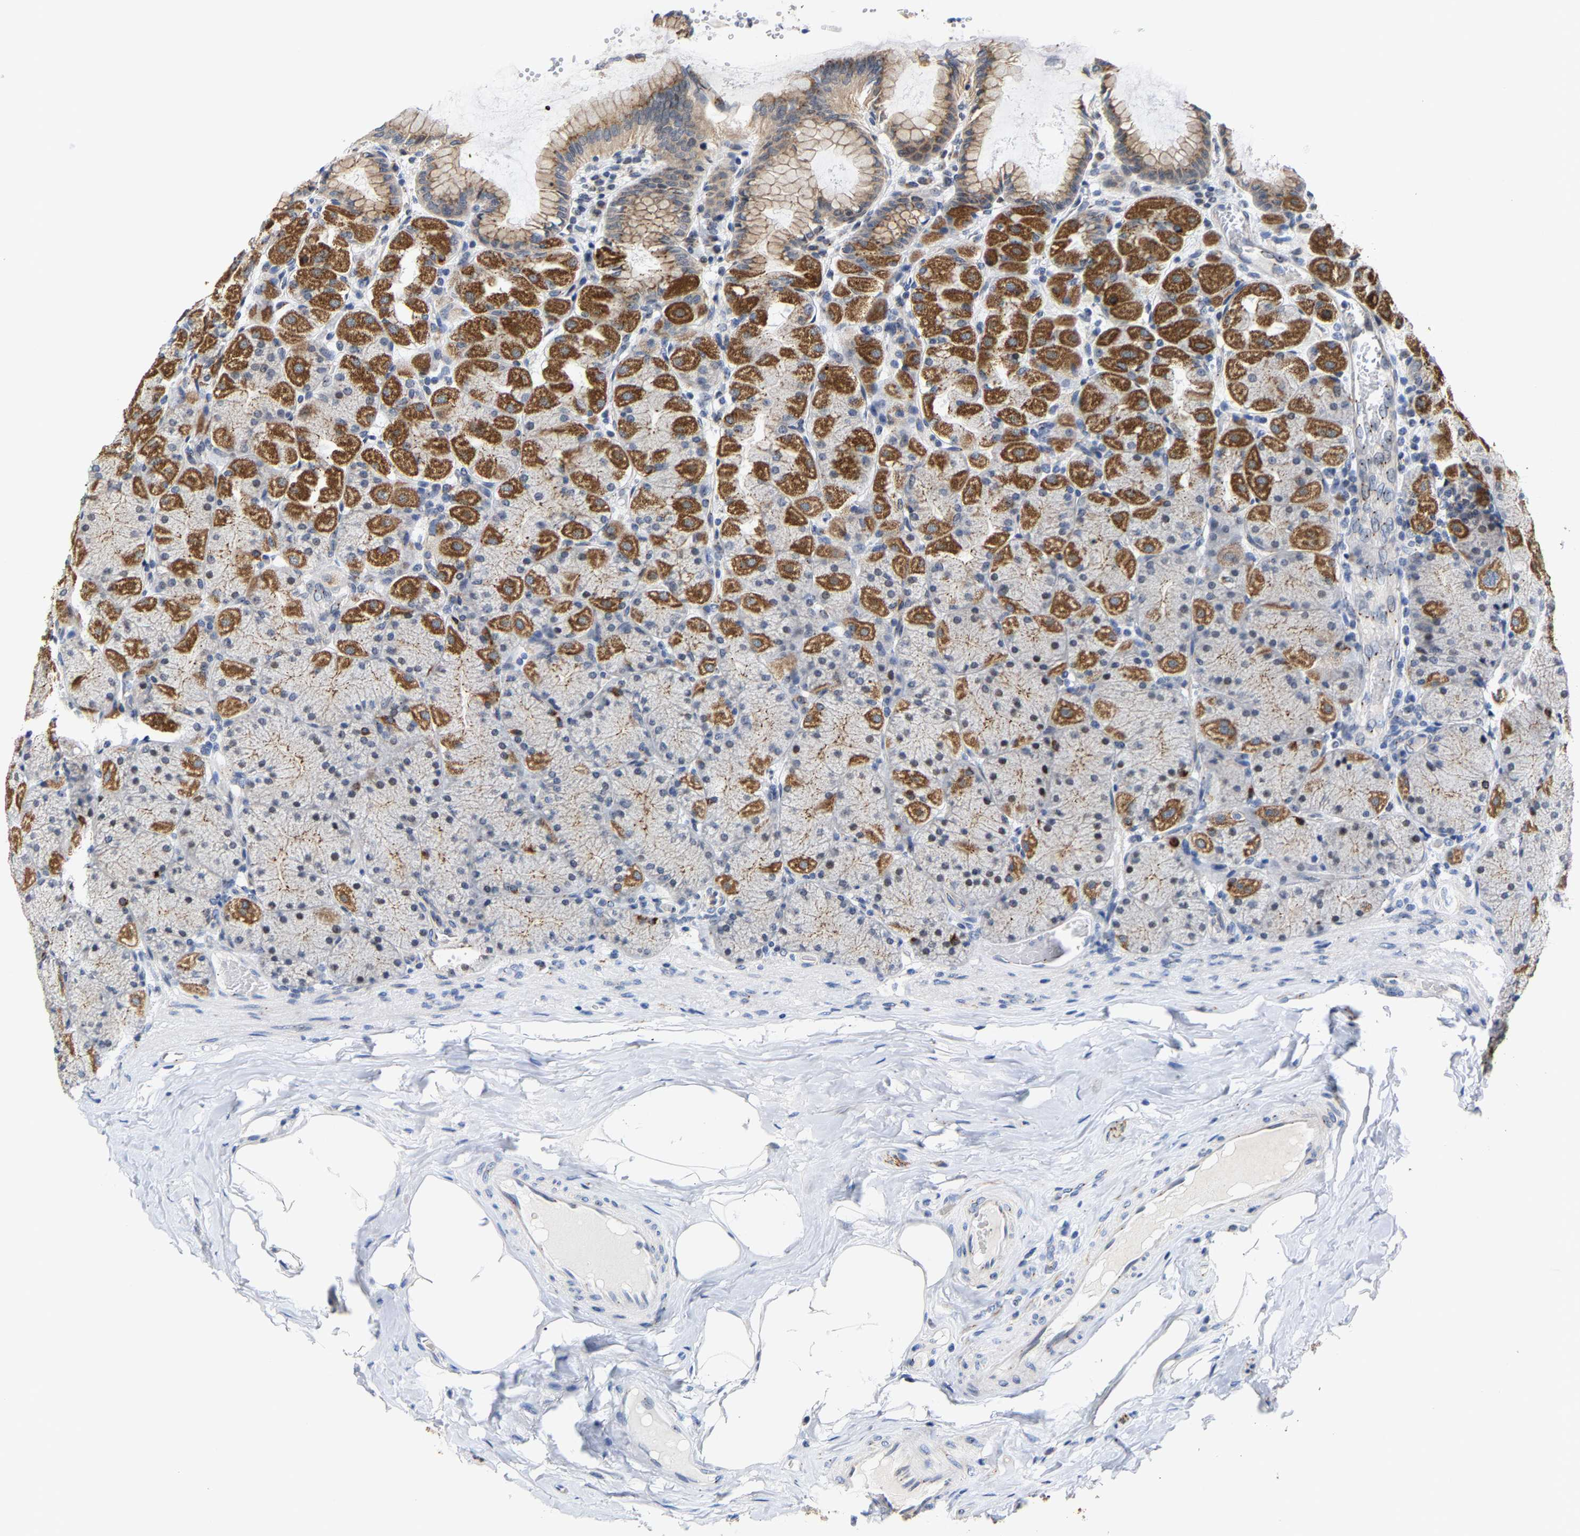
{"staining": {"intensity": "strong", "quantity": ">75%", "location": "cytoplasmic/membranous"}, "tissue": "stomach", "cell_type": "Glandular cells", "image_type": "normal", "snomed": [{"axis": "morphology", "description": "Normal tissue, NOS"}, {"axis": "topography", "description": "Stomach, upper"}], "caption": "Stomach stained for a protein (brown) reveals strong cytoplasmic/membranous positive expression in approximately >75% of glandular cells.", "gene": "PCNT", "patient": {"sex": "female", "age": 56}}